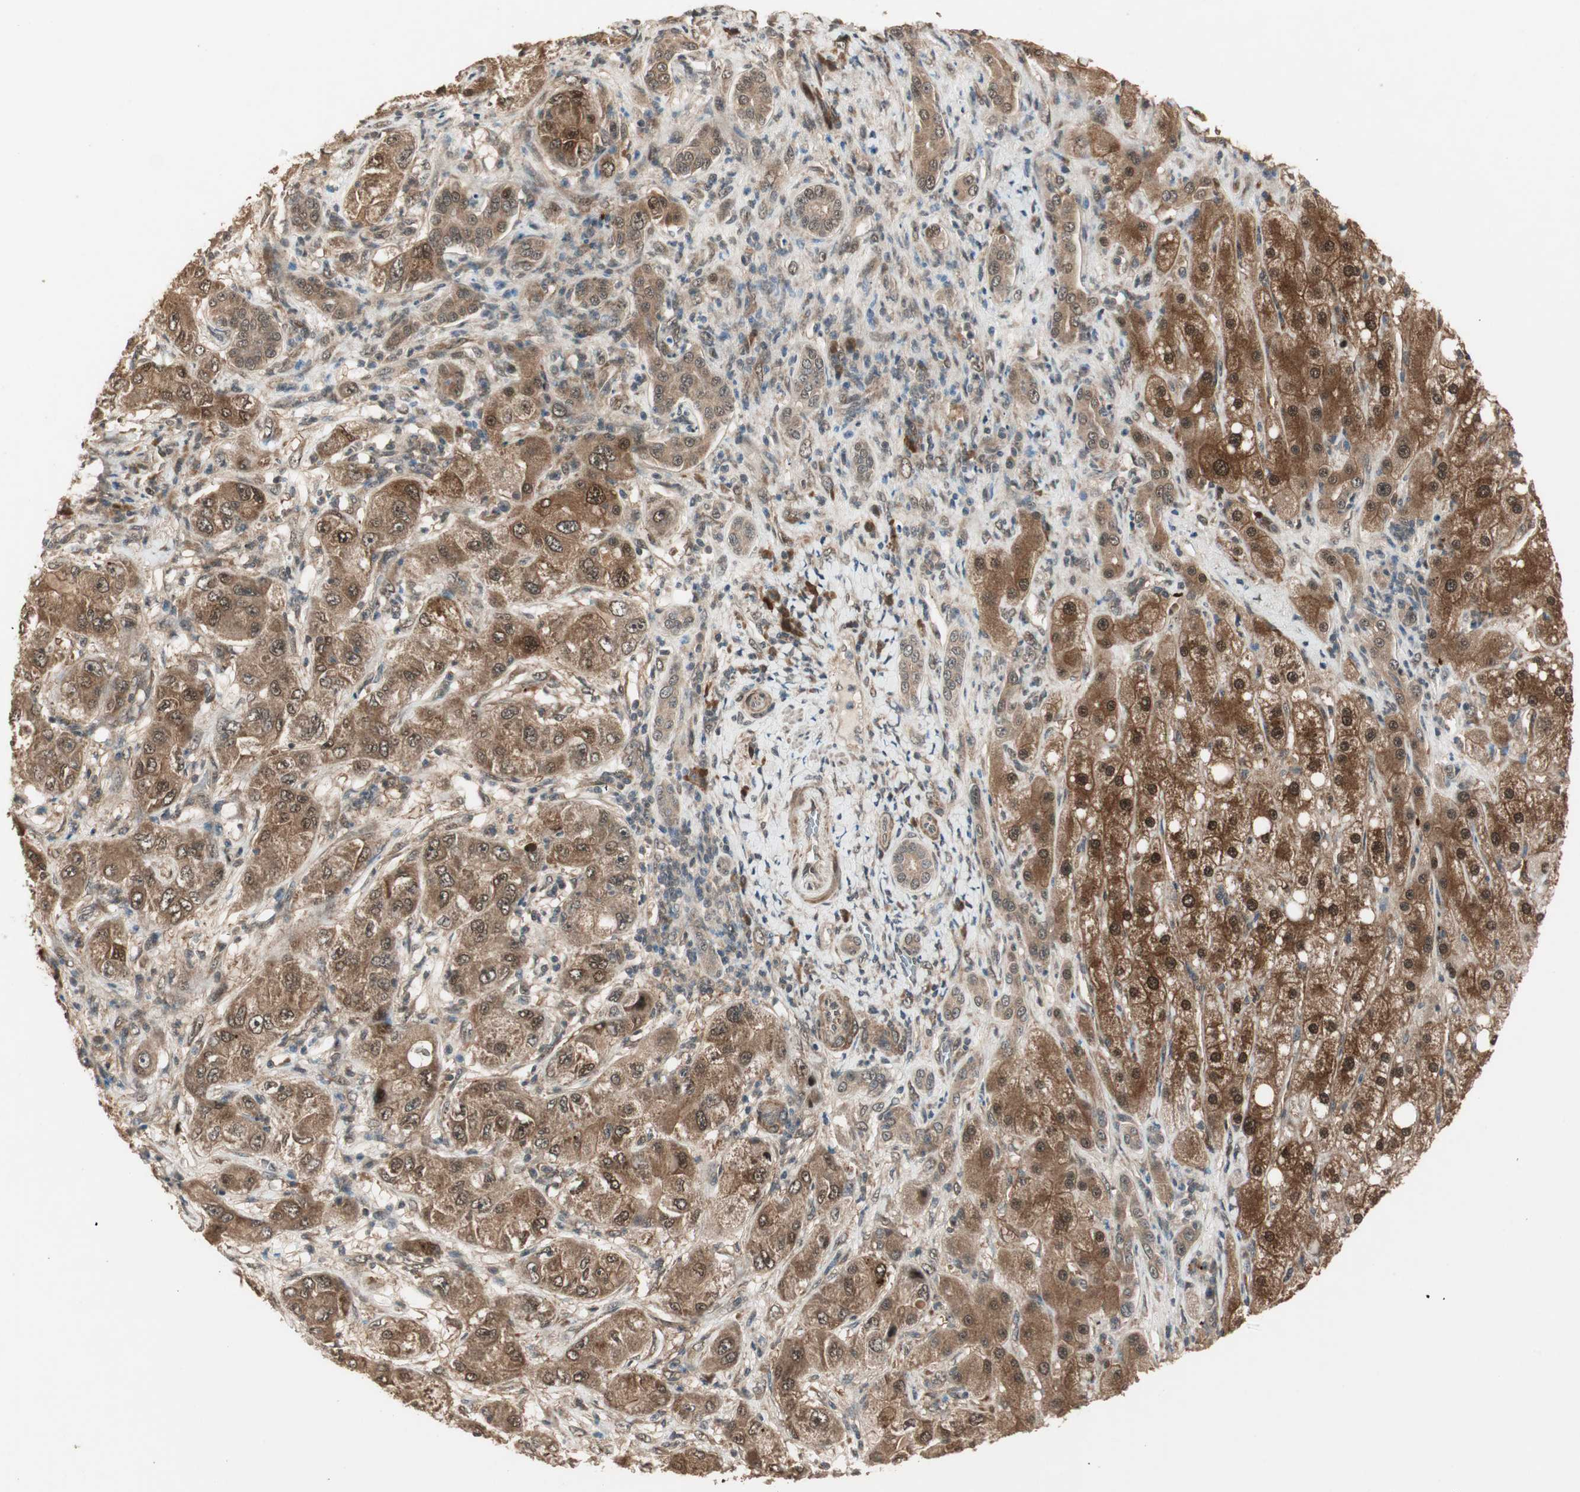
{"staining": {"intensity": "strong", "quantity": ">75%", "location": "cytoplasmic/membranous,nuclear"}, "tissue": "liver cancer", "cell_type": "Tumor cells", "image_type": "cancer", "snomed": [{"axis": "morphology", "description": "Carcinoma, Hepatocellular, NOS"}, {"axis": "topography", "description": "Liver"}], "caption": "This is an image of immunohistochemistry staining of liver hepatocellular carcinoma, which shows strong staining in the cytoplasmic/membranous and nuclear of tumor cells.", "gene": "ZSCAN31", "patient": {"sex": "male", "age": 80}}